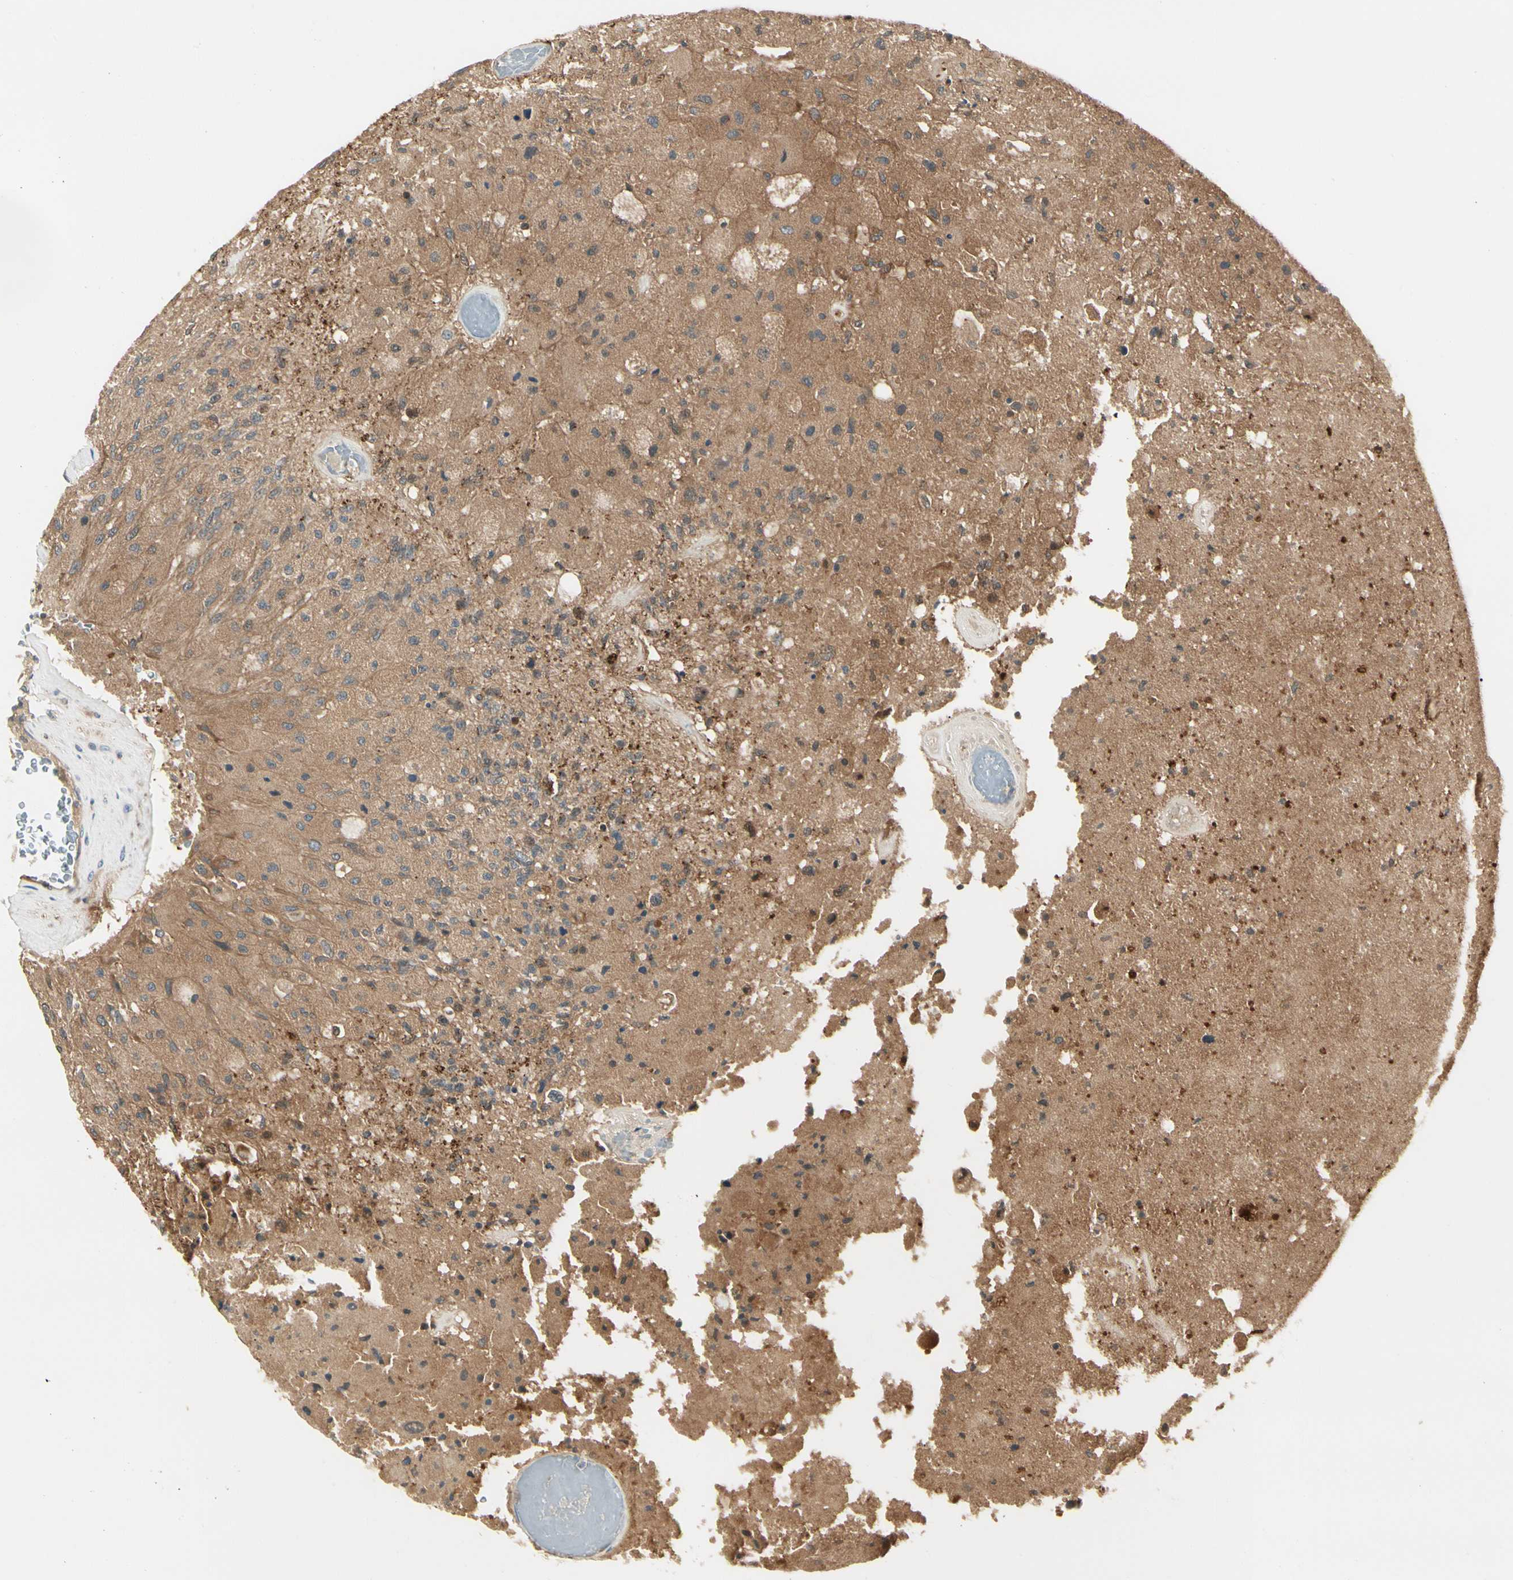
{"staining": {"intensity": "moderate", "quantity": ">75%", "location": "cytoplasmic/membranous"}, "tissue": "glioma", "cell_type": "Tumor cells", "image_type": "cancer", "snomed": [{"axis": "morphology", "description": "Normal tissue, NOS"}, {"axis": "morphology", "description": "Glioma, malignant, High grade"}, {"axis": "topography", "description": "Cerebral cortex"}], "caption": "A micrograph of human high-grade glioma (malignant) stained for a protein exhibits moderate cytoplasmic/membranous brown staining in tumor cells.", "gene": "NME1-NME2", "patient": {"sex": "male", "age": 77}}